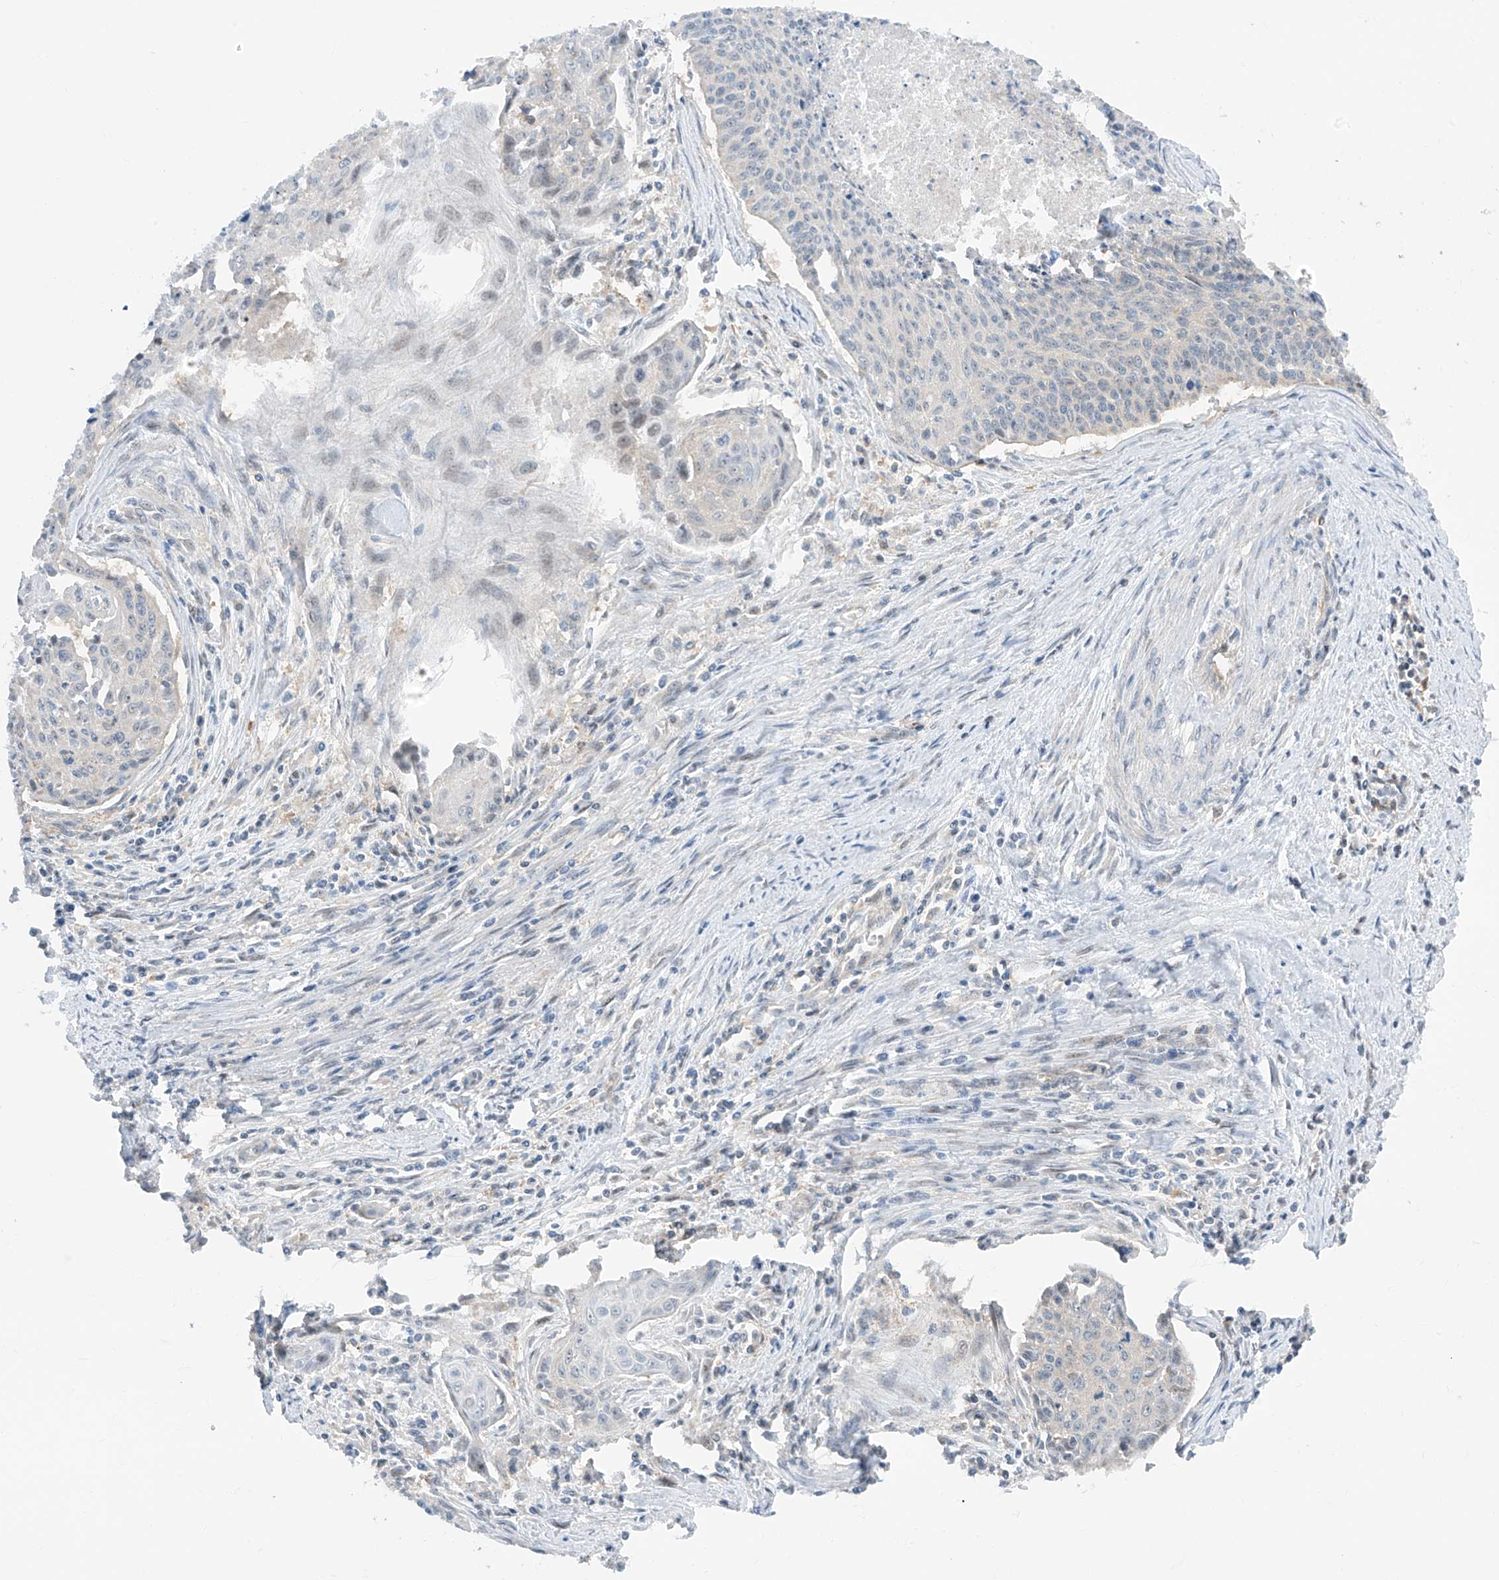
{"staining": {"intensity": "negative", "quantity": "none", "location": "none"}, "tissue": "cervical cancer", "cell_type": "Tumor cells", "image_type": "cancer", "snomed": [{"axis": "morphology", "description": "Squamous cell carcinoma, NOS"}, {"axis": "topography", "description": "Cervix"}], "caption": "The image demonstrates no significant staining in tumor cells of squamous cell carcinoma (cervical).", "gene": "TTC38", "patient": {"sex": "female", "age": 55}}